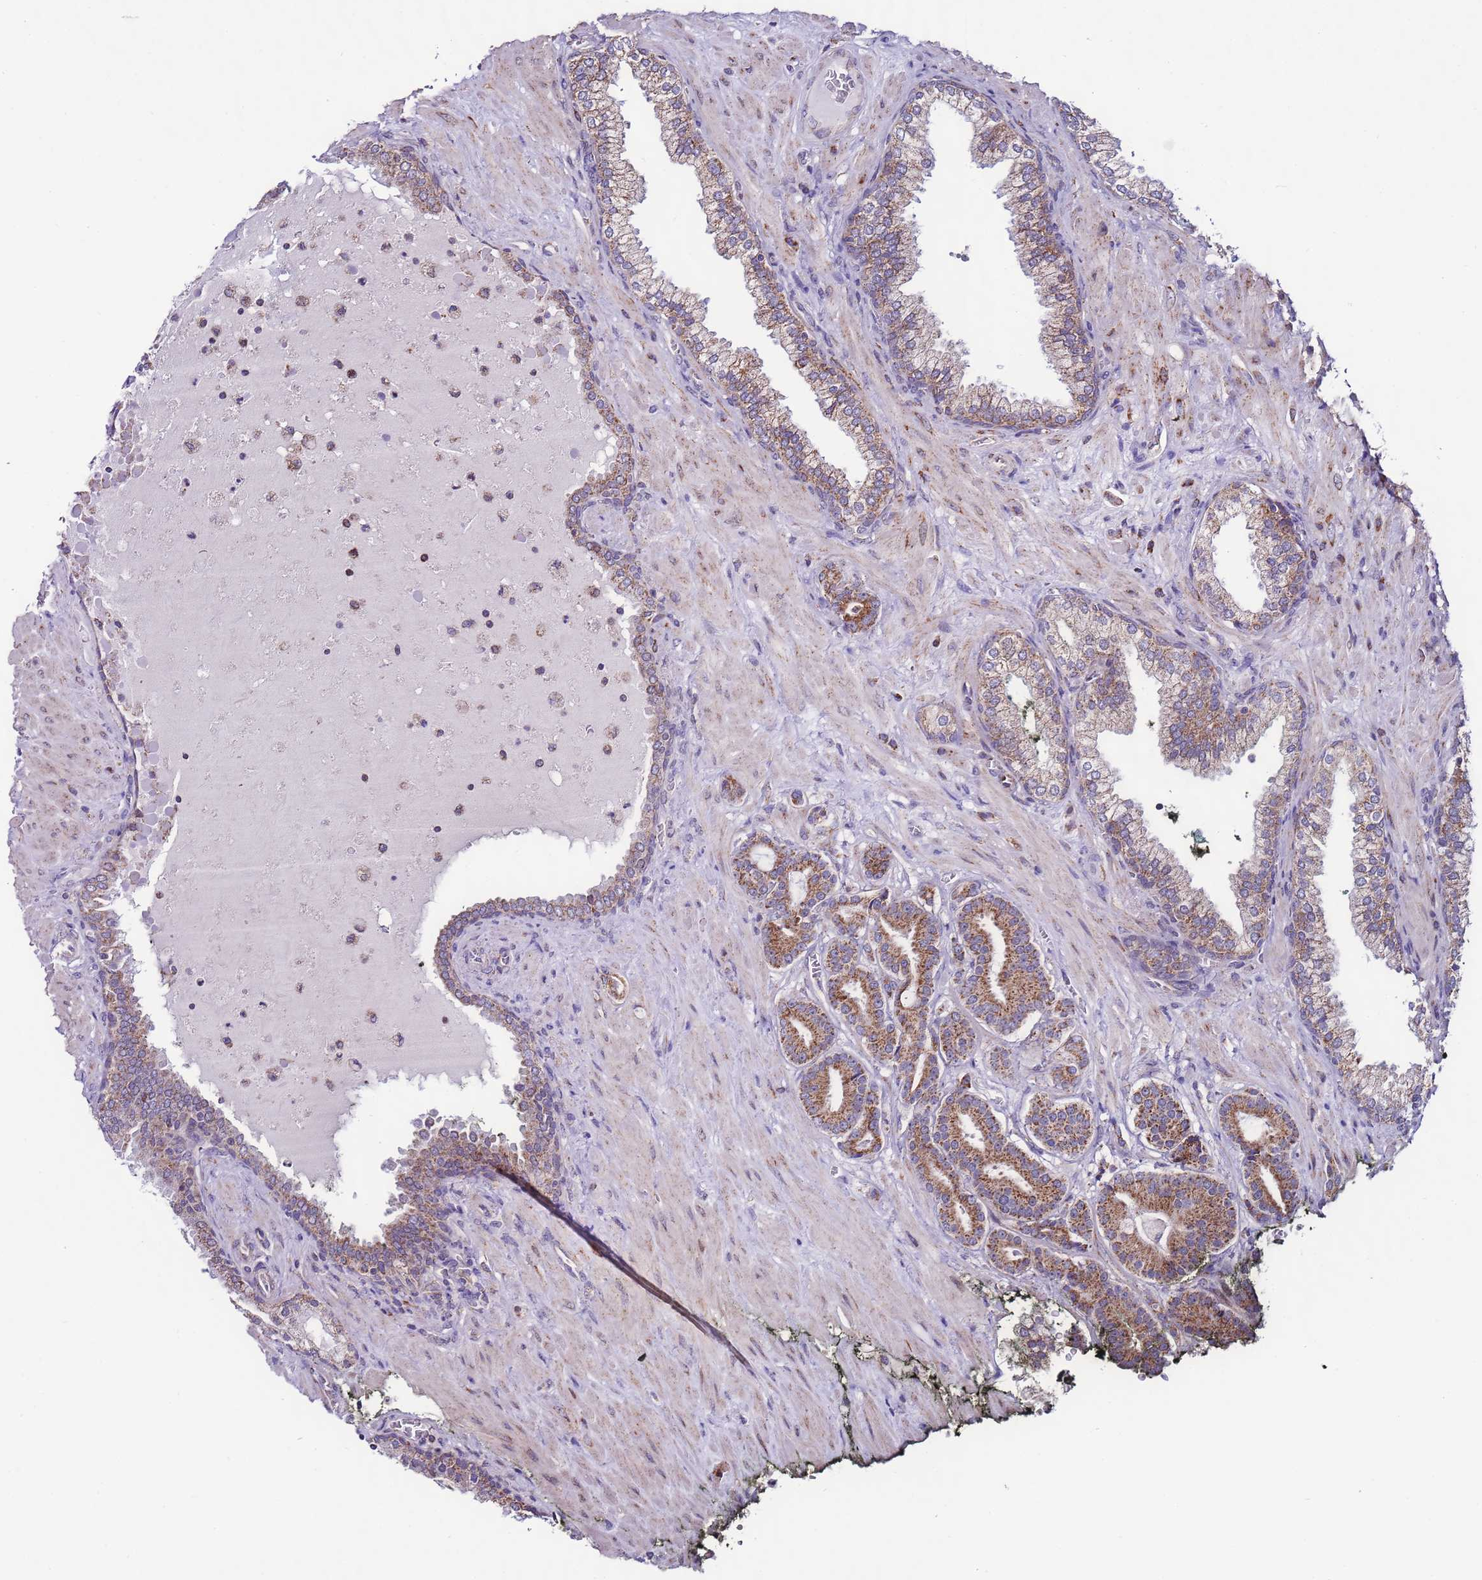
{"staining": {"intensity": "moderate", "quantity": ">75%", "location": "cytoplasmic/membranous"}, "tissue": "prostate cancer", "cell_type": "Tumor cells", "image_type": "cancer", "snomed": [{"axis": "morphology", "description": "Adenocarcinoma, High grade"}, {"axis": "topography", "description": "Prostate"}], "caption": "The immunohistochemical stain shows moderate cytoplasmic/membranous staining in tumor cells of adenocarcinoma (high-grade) (prostate) tissue. The staining was performed using DAB to visualize the protein expression in brown, while the nuclei were stained in blue with hematoxylin (Magnification: 20x).", "gene": "UEVLD", "patient": {"sex": "male", "age": 55}}